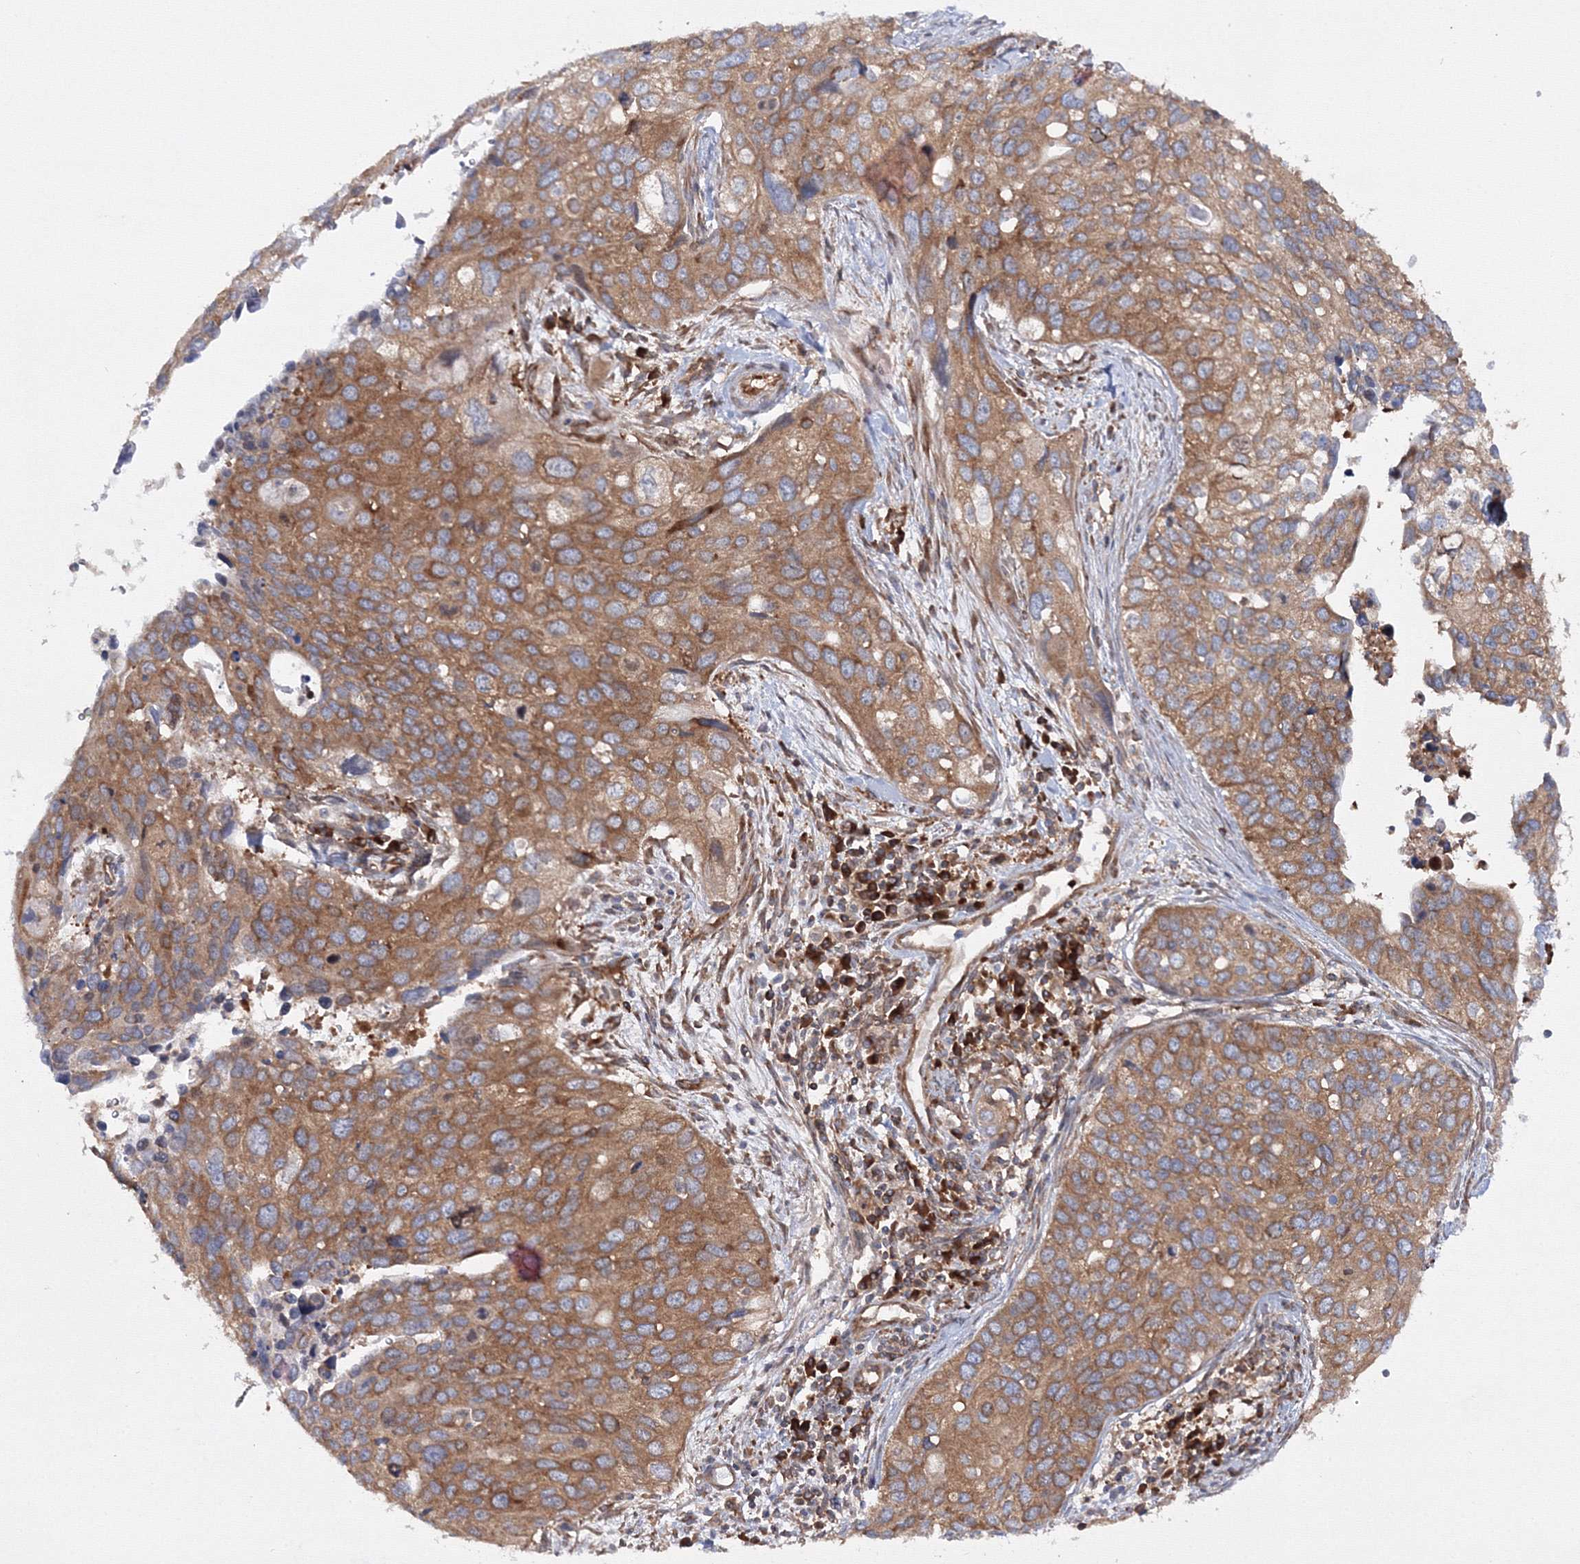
{"staining": {"intensity": "moderate", "quantity": ">75%", "location": "cytoplasmic/membranous"}, "tissue": "cervical cancer", "cell_type": "Tumor cells", "image_type": "cancer", "snomed": [{"axis": "morphology", "description": "Squamous cell carcinoma, NOS"}, {"axis": "topography", "description": "Cervix"}], "caption": "IHC of cervical cancer (squamous cell carcinoma) exhibits medium levels of moderate cytoplasmic/membranous positivity in approximately >75% of tumor cells. The protein is stained brown, and the nuclei are stained in blue (DAB (3,3'-diaminobenzidine) IHC with brightfield microscopy, high magnification).", "gene": "HARS1", "patient": {"sex": "female", "age": 55}}